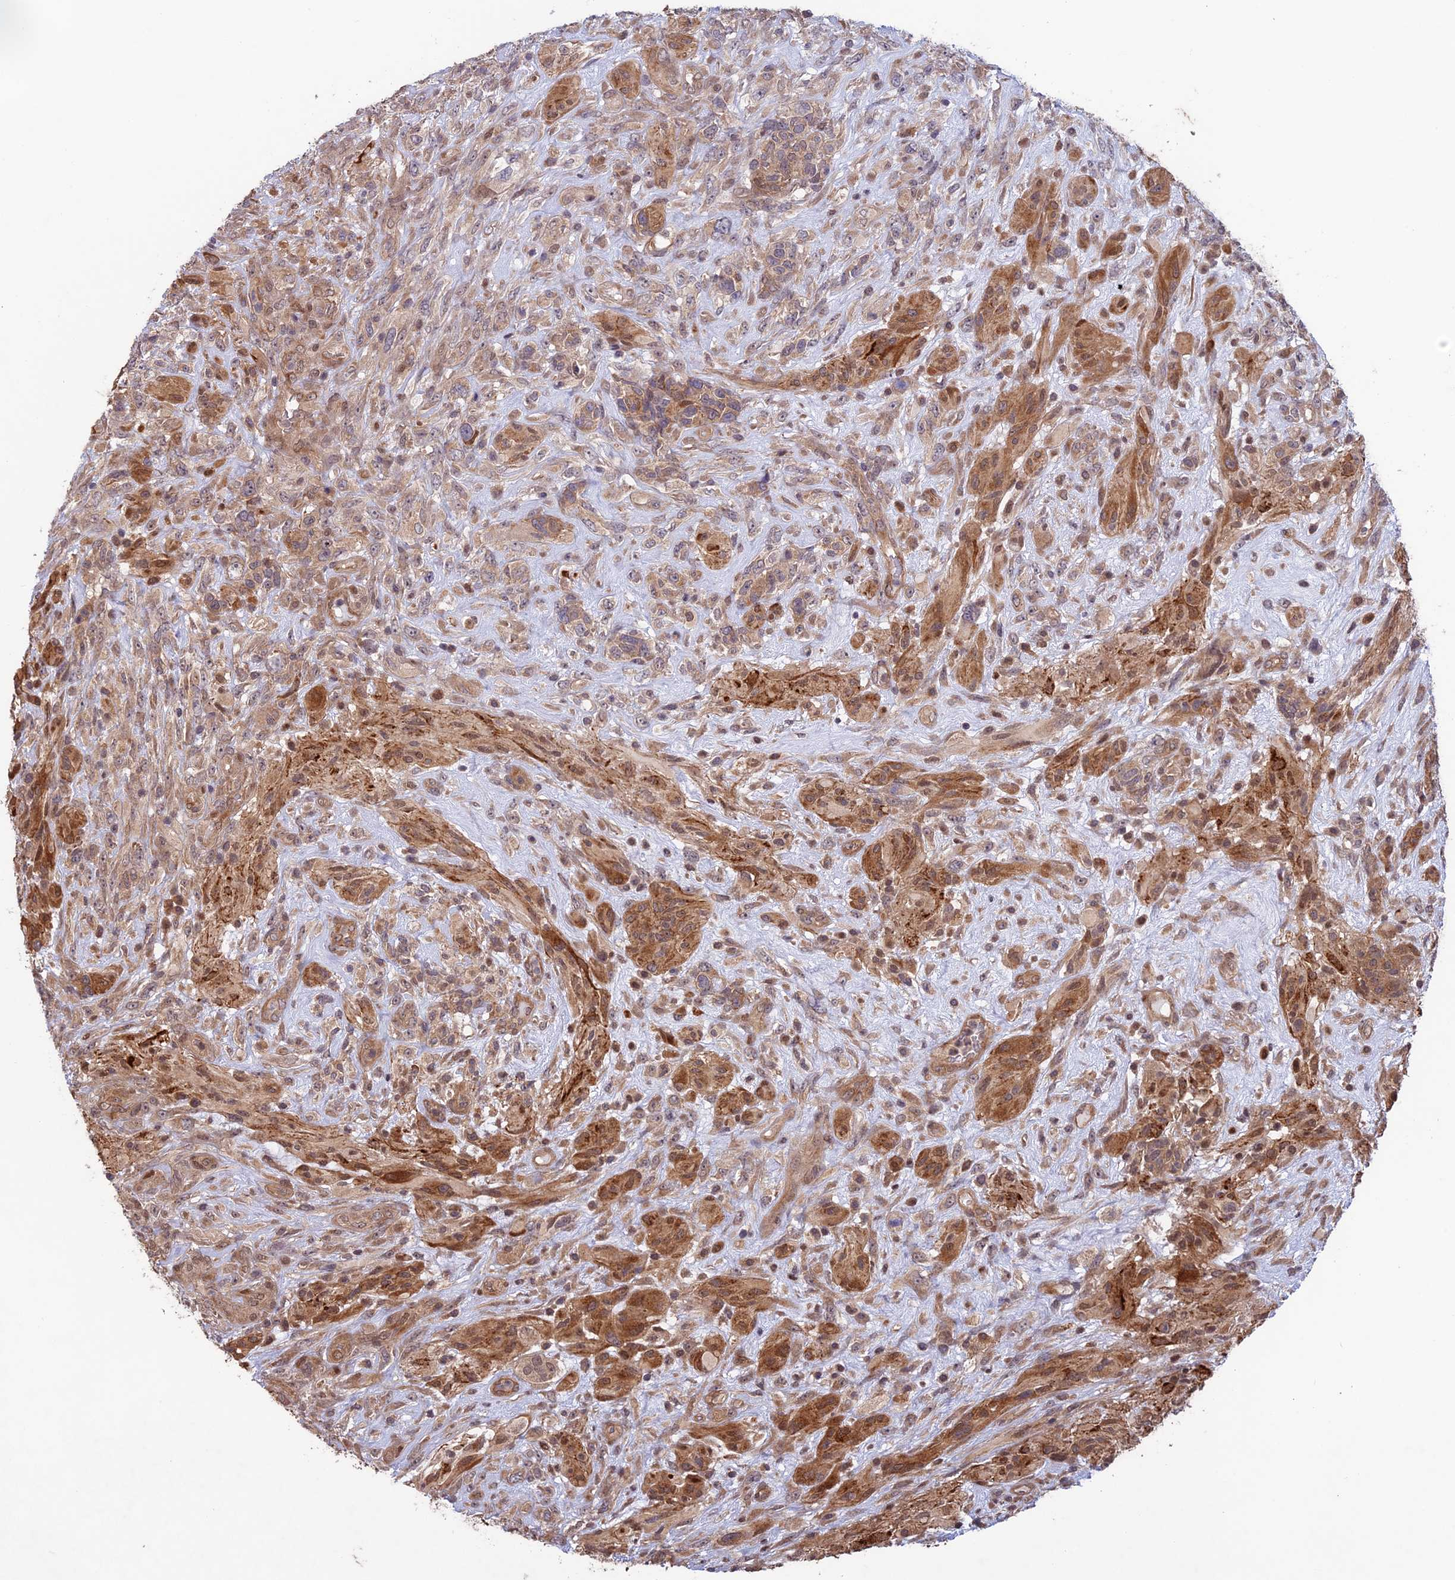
{"staining": {"intensity": "moderate", "quantity": "25%-75%", "location": "cytoplasmic/membranous"}, "tissue": "glioma", "cell_type": "Tumor cells", "image_type": "cancer", "snomed": [{"axis": "morphology", "description": "Glioma, malignant, High grade"}, {"axis": "topography", "description": "Brain"}], "caption": "Immunohistochemistry (DAB) staining of human glioma displays moderate cytoplasmic/membranous protein positivity in approximately 25%-75% of tumor cells.", "gene": "MAST2", "patient": {"sex": "male", "age": 61}}